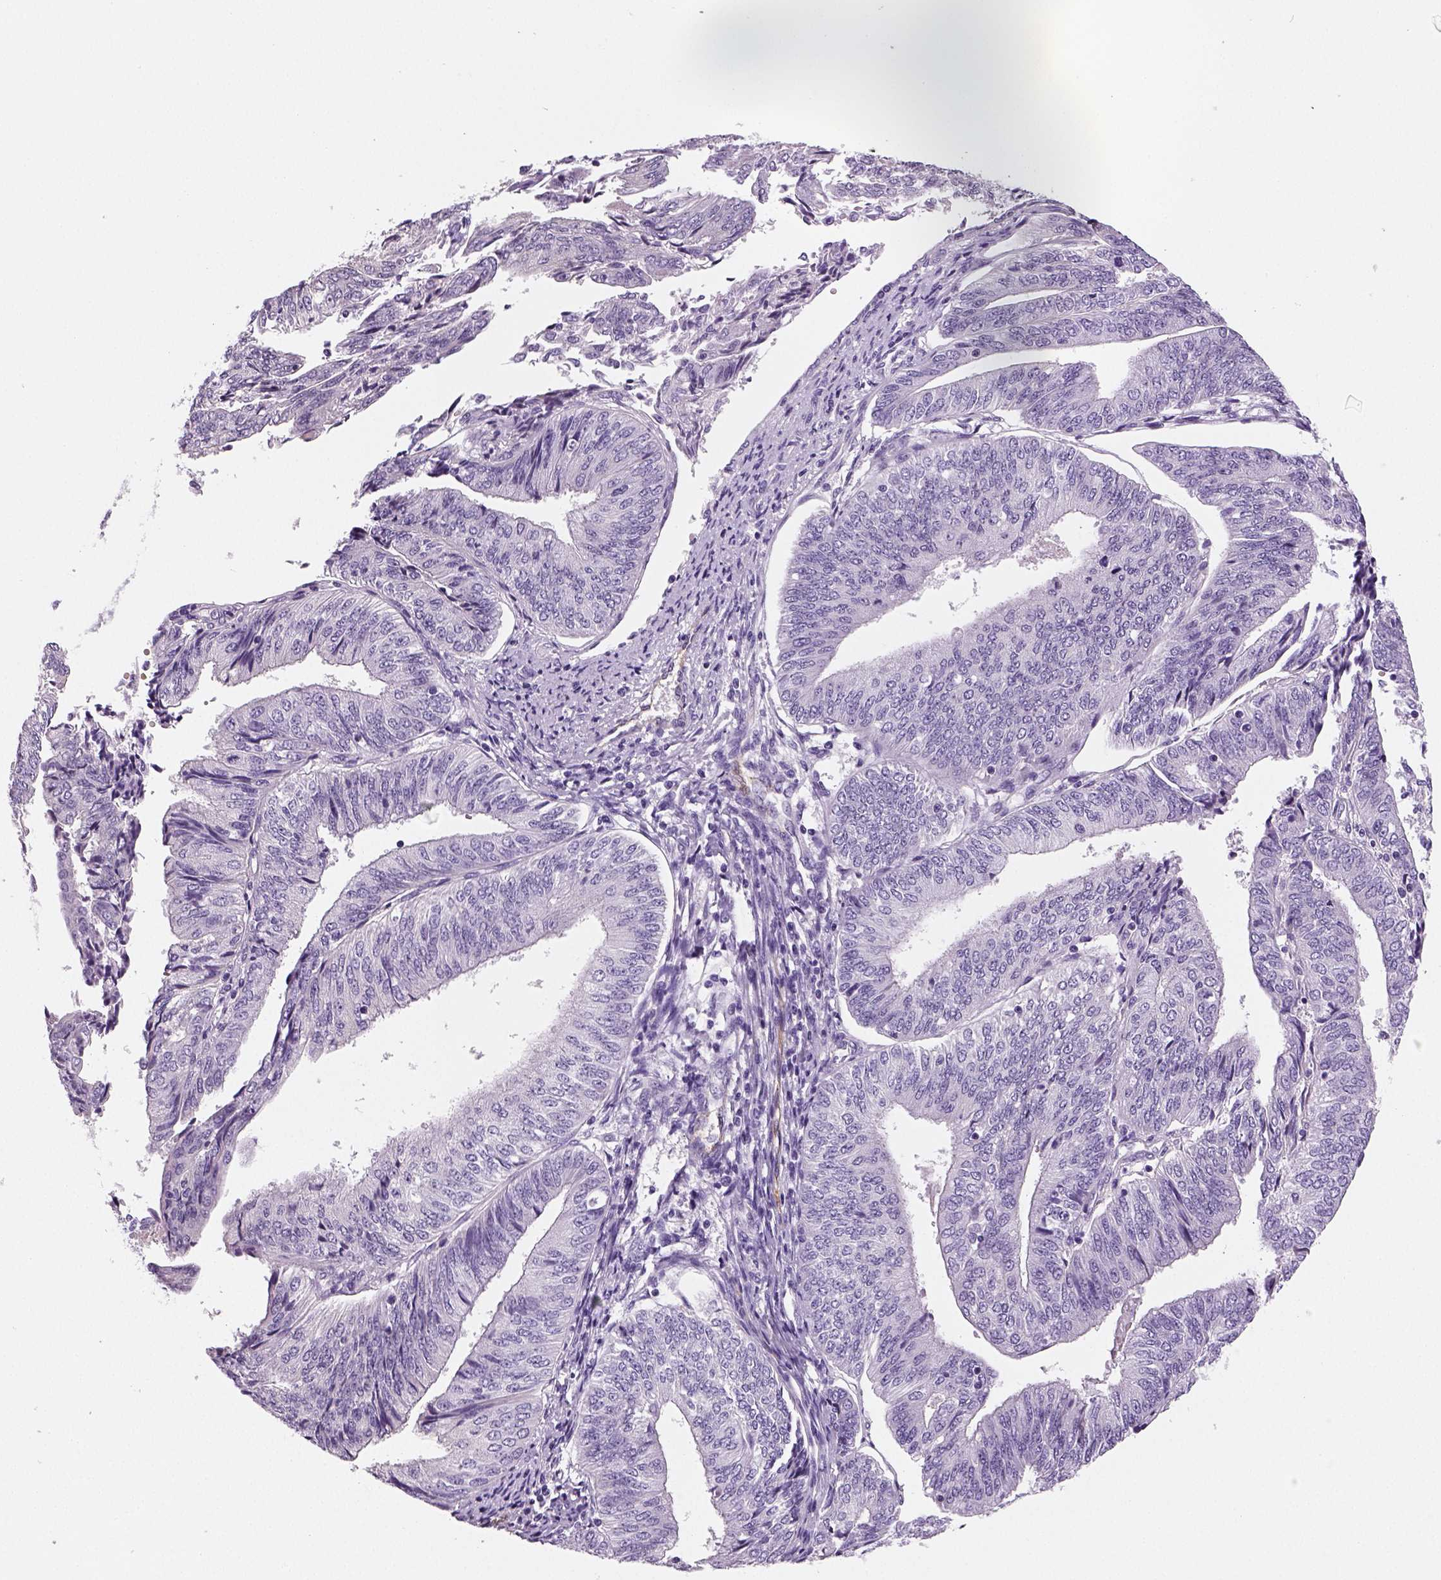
{"staining": {"intensity": "negative", "quantity": "none", "location": "none"}, "tissue": "endometrial cancer", "cell_type": "Tumor cells", "image_type": "cancer", "snomed": [{"axis": "morphology", "description": "Adenocarcinoma, NOS"}, {"axis": "topography", "description": "Endometrium"}], "caption": "Micrograph shows no significant protein staining in tumor cells of adenocarcinoma (endometrial).", "gene": "TSPAN7", "patient": {"sex": "female", "age": 58}}